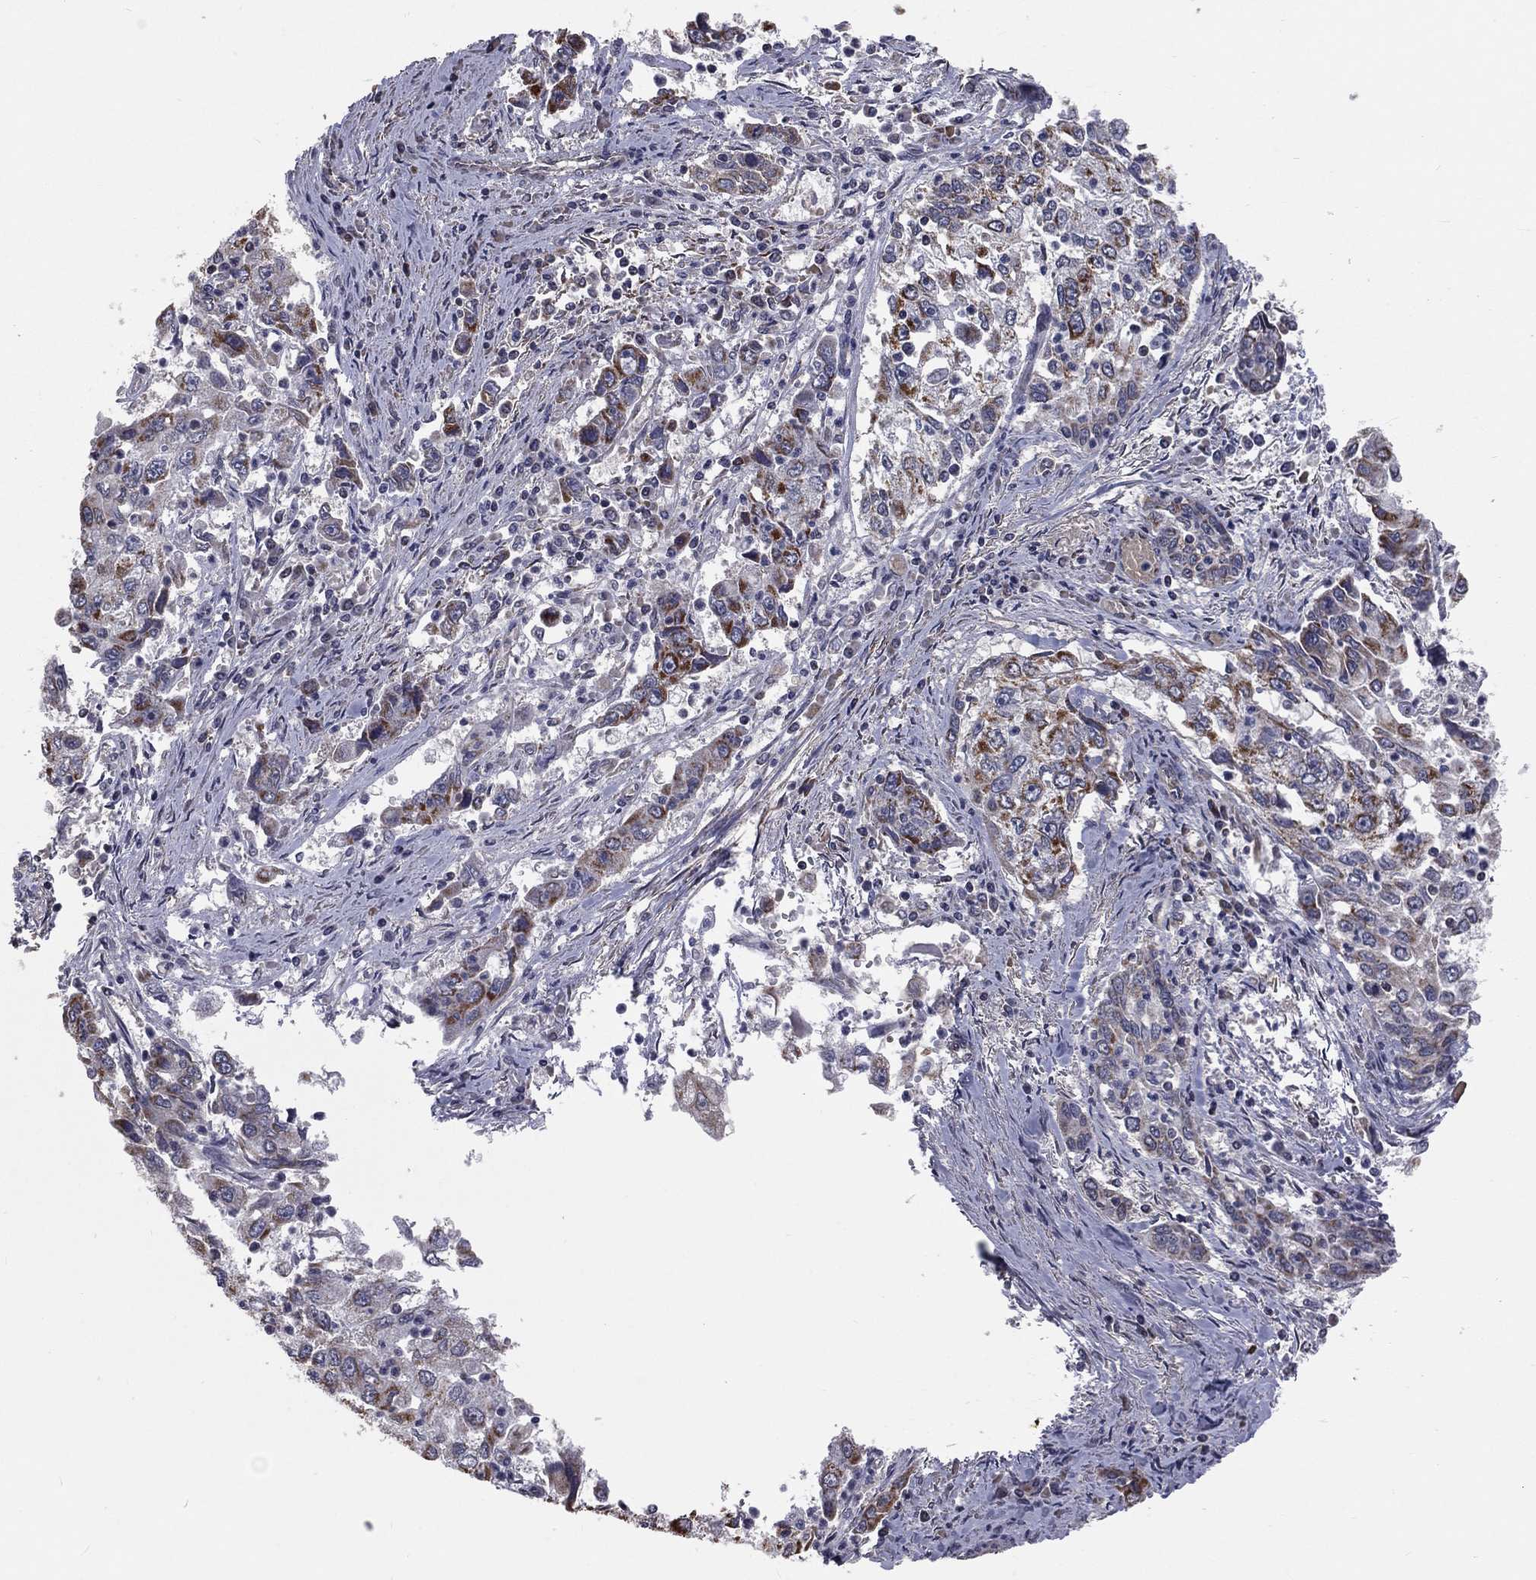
{"staining": {"intensity": "moderate", "quantity": "<25%", "location": "cytoplasmic/membranous"}, "tissue": "cervical cancer", "cell_type": "Tumor cells", "image_type": "cancer", "snomed": [{"axis": "morphology", "description": "Squamous cell carcinoma, NOS"}, {"axis": "topography", "description": "Cervix"}], "caption": "Immunohistochemical staining of cervical cancer (squamous cell carcinoma) reveals low levels of moderate cytoplasmic/membranous protein positivity in approximately <25% of tumor cells.", "gene": "MRPL46", "patient": {"sex": "female", "age": 36}}